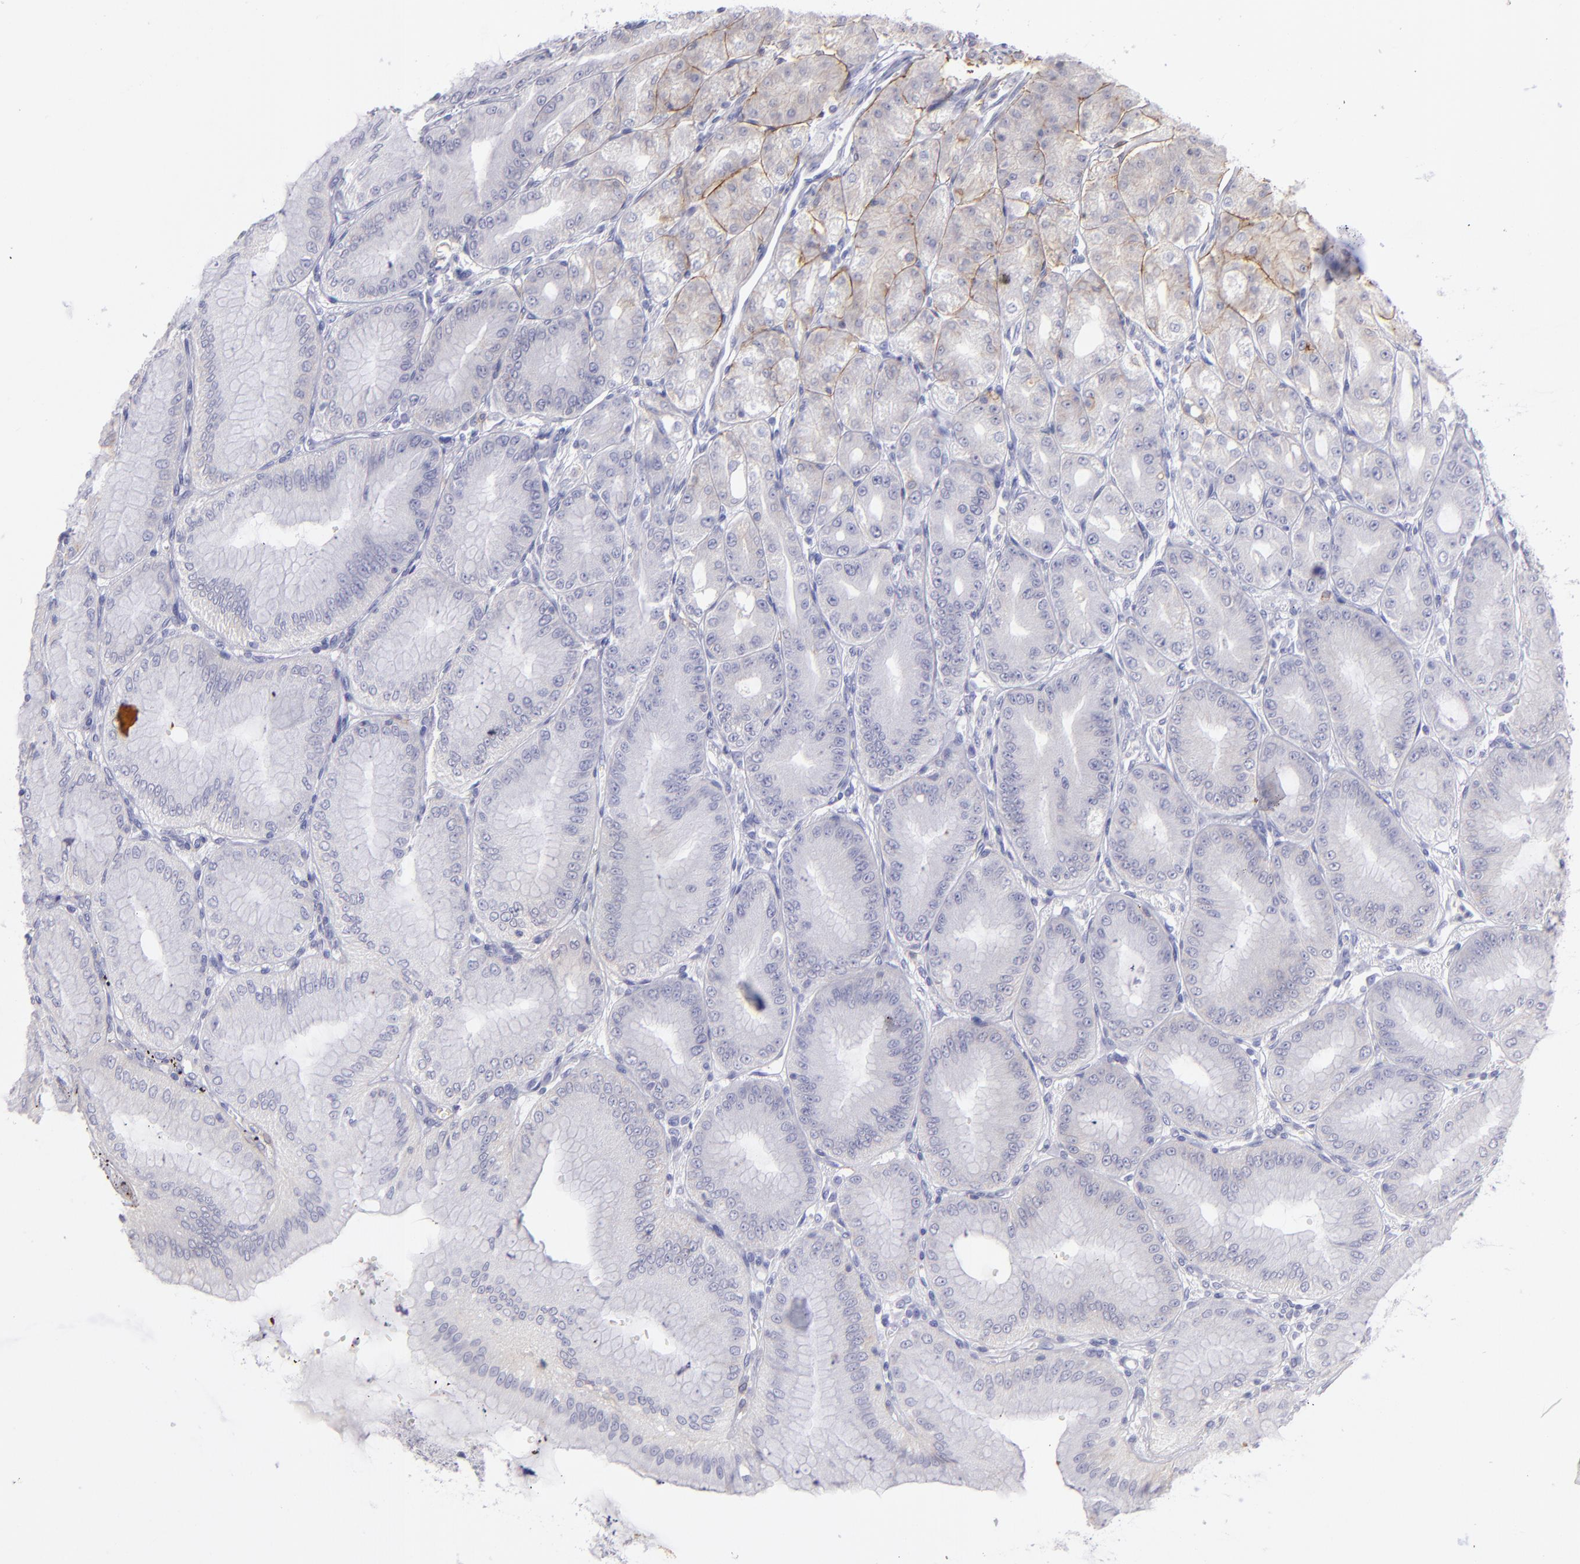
{"staining": {"intensity": "negative", "quantity": "none", "location": "none"}, "tissue": "stomach", "cell_type": "Glandular cells", "image_type": "normal", "snomed": [{"axis": "morphology", "description": "Normal tissue, NOS"}, {"axis": "topography", "description": "Stomach, lower"}], "caption": "Immunohistochemistry image of unremarkable stomach: stomach stained with DAB reveals no significant protein expression in glandular cells.", "gene": "CD82", "patient": {"sex": "male", "age": 71}}